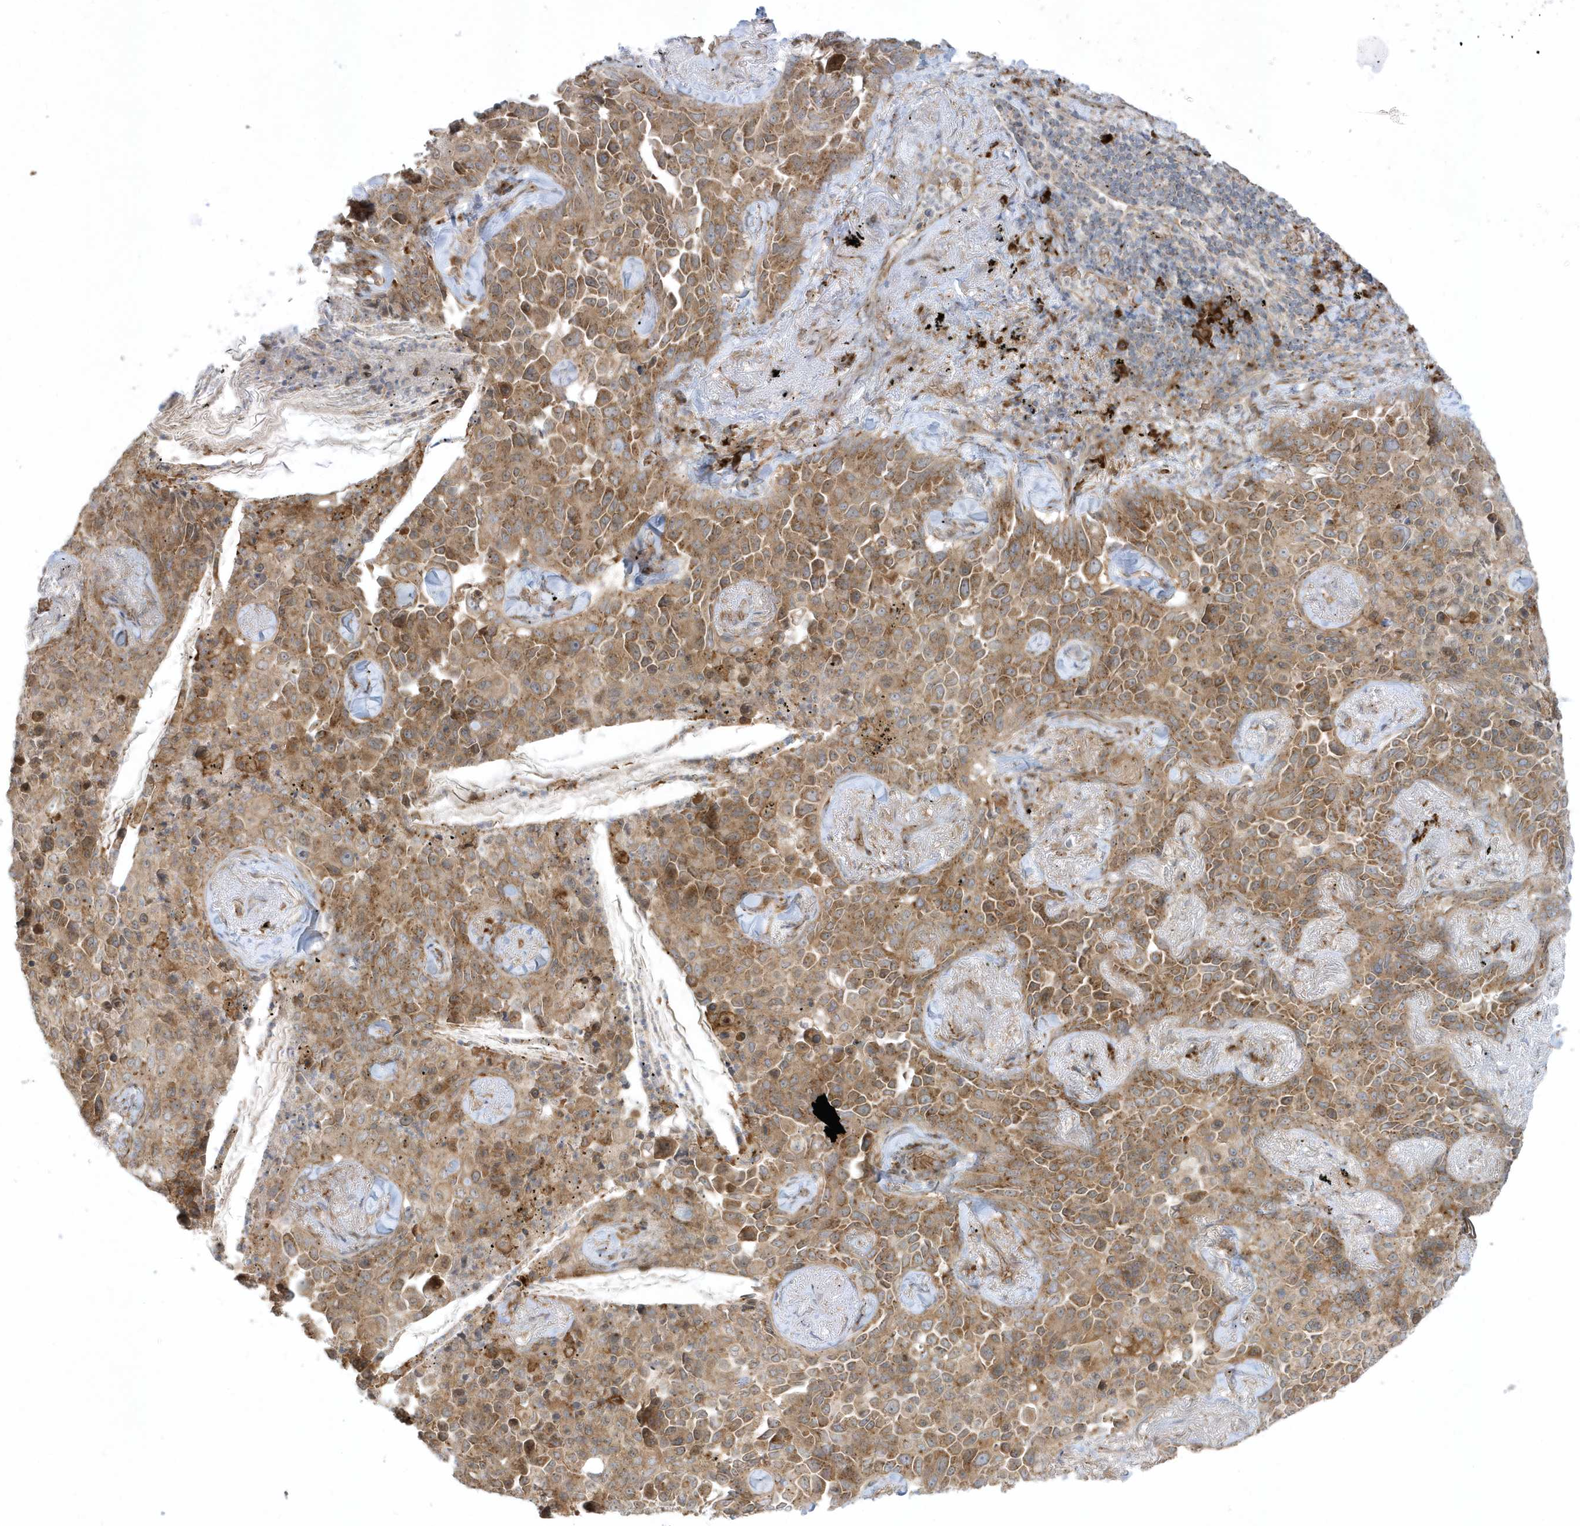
{"staining": {"intensity": "moderate", "quantity": ">75%", "location": "cytoplasmic/membranous"}, "tissue": "lung cancer", "cell_type": "Tumor cells", "image_type": "cancer", "snomed": [{"axis": "morphology", "description": "Adenocarcinoma, NOS"}, {"axis": "topography", "description": "Lung"}], "caption": "Immunohistochemistry of human lung cancer (adenocarcinoma) displays medium levels of moderate cytoplasmic/membranous positivity in about >75% of tumor cells.", "gene": "RPP40", "patient": {"sex": "female", "age": 67}}